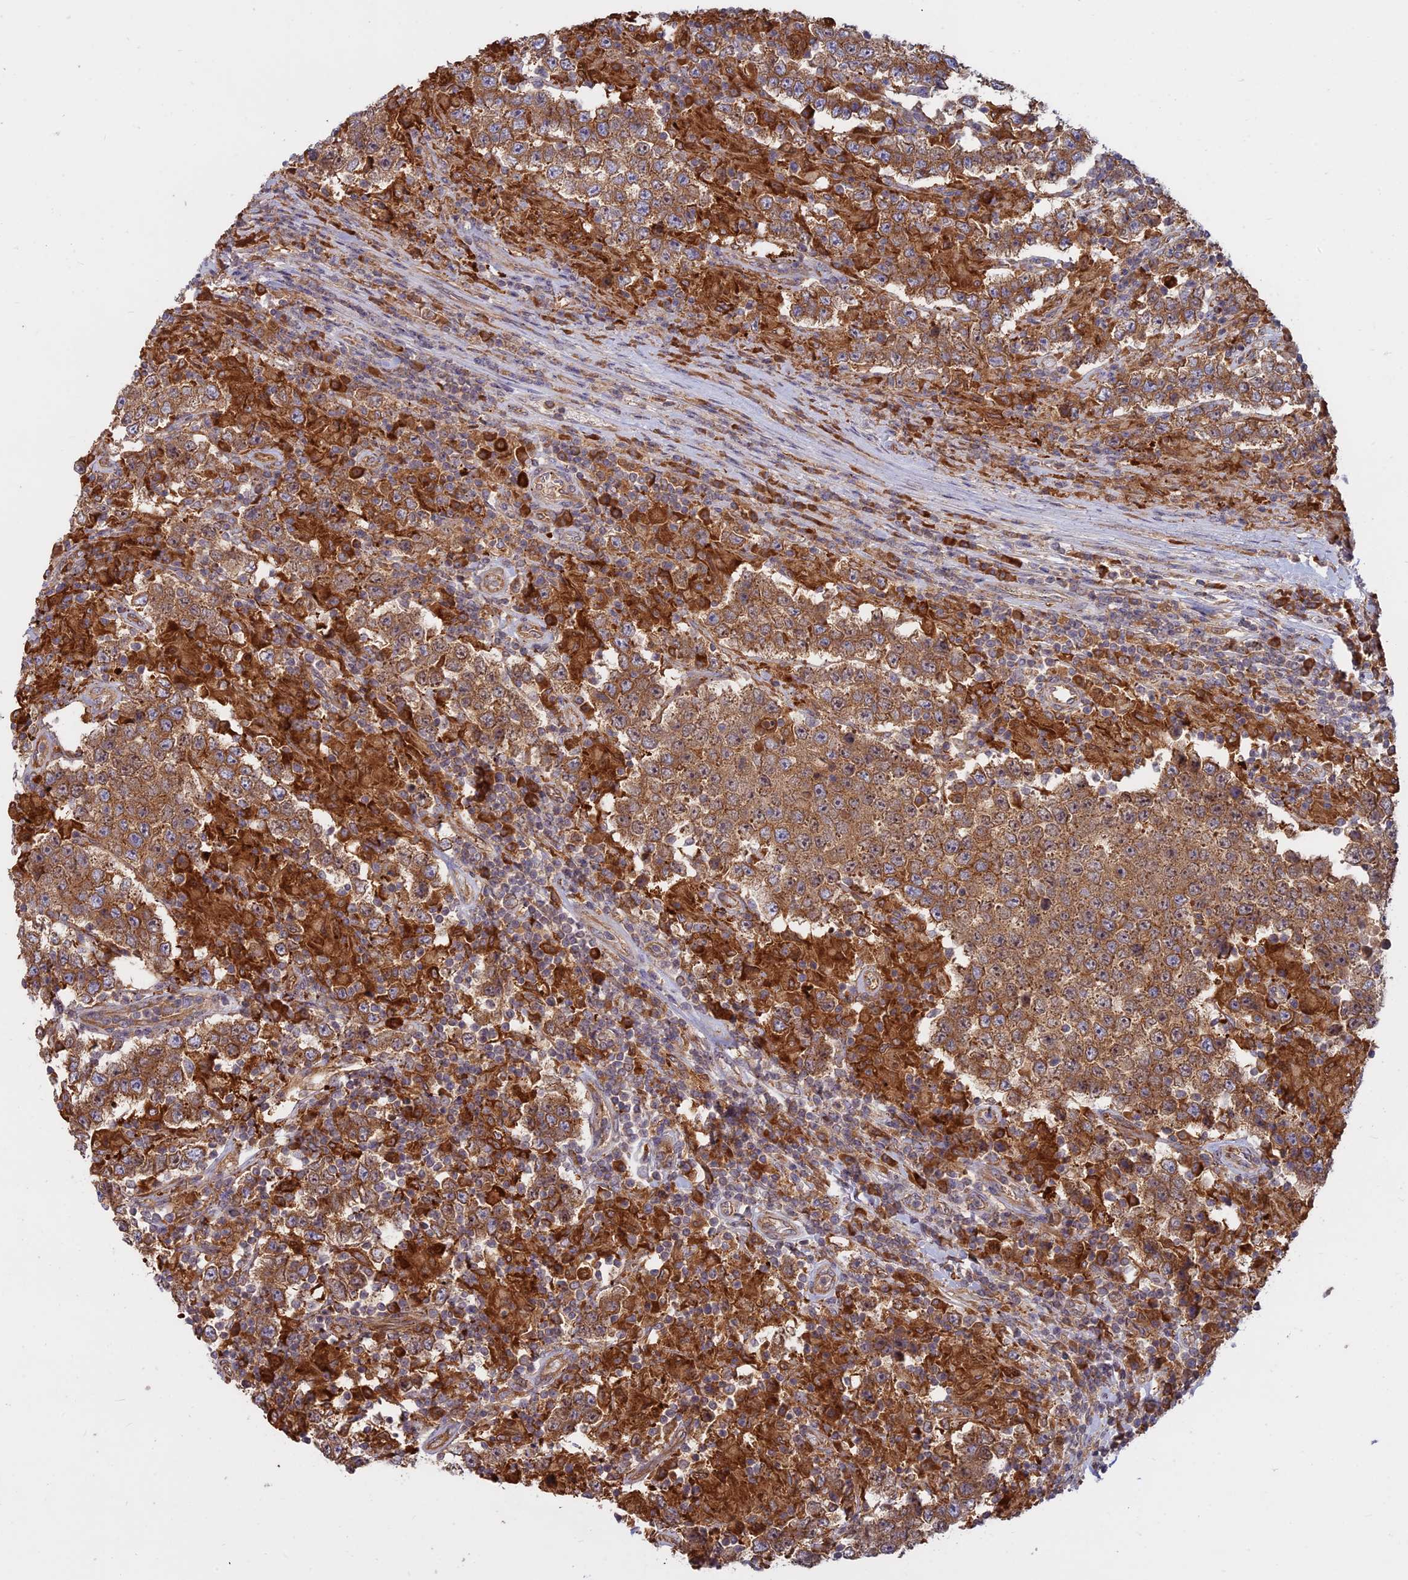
{"staining": {"intensity": "moderate", "quantity": ">75%", "location": "cytoplasmic/membranous"}, "tissue": "testis cancer", "cell_type": "Tumor cells", "image_type": "cancer", "snomed": [{"axis": "morphology", "description": "Normal tissue, NOS"}, {"axis": "morphology", "description": "Urothelial carcinoma, High grade"}, {"axis": "morphology", "description": "Seminoma, NOS"}, {"axis": "morphology", "description": "Carcinoma, Embryonal, NOS"}, {"axis": "topography", "description": "Urinary bladder"}, {"axis": "topography", "description": "Testis"}], "caption": "Tumor cells exhibit medium levels of moderate cytoplasmic/membranous positivity in about >75% of cells in testis cancer.", "gene": "TMEM208", "patient": {"sex": "male", "age": 41}}